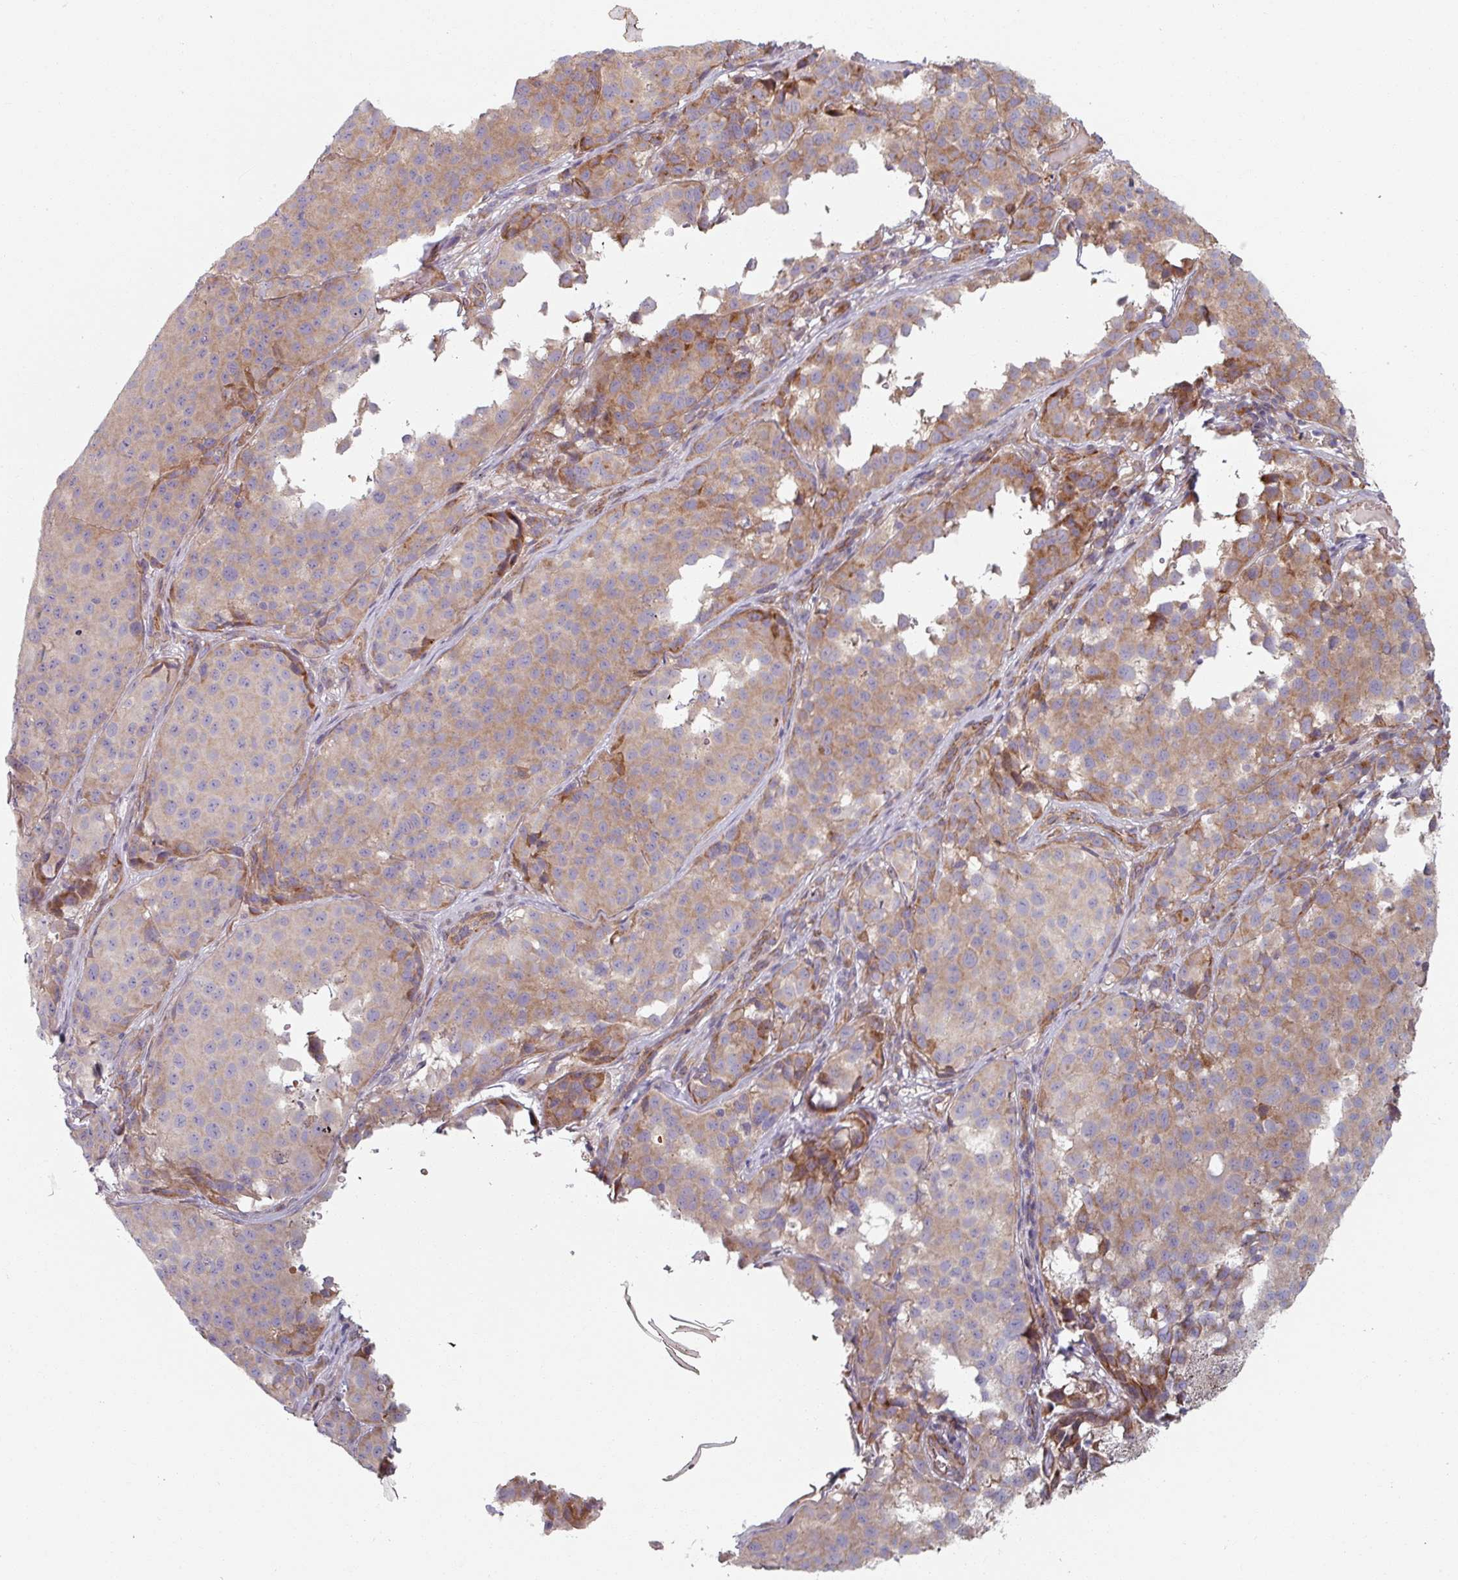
{"staining": {"intensity": "moderate", "quantity": "<25%", "location": "cytoplasmic/membranous"}, "tissue": "melanoma", "cell_type": "Tumor cells", "image_type": "cancer", "snomed": [{"axis": "morphology", "description": "Malignant melanoma, NOS"}, {"axis": "topography", "description": "Skin"}], "caption": "Moderate cytoplasmic/membranous protein positivity is present in about <25% of tumor cells in malignant melanoma.", "gene": "C4BPB", "patient": {"sex": "male", "age": 64}}